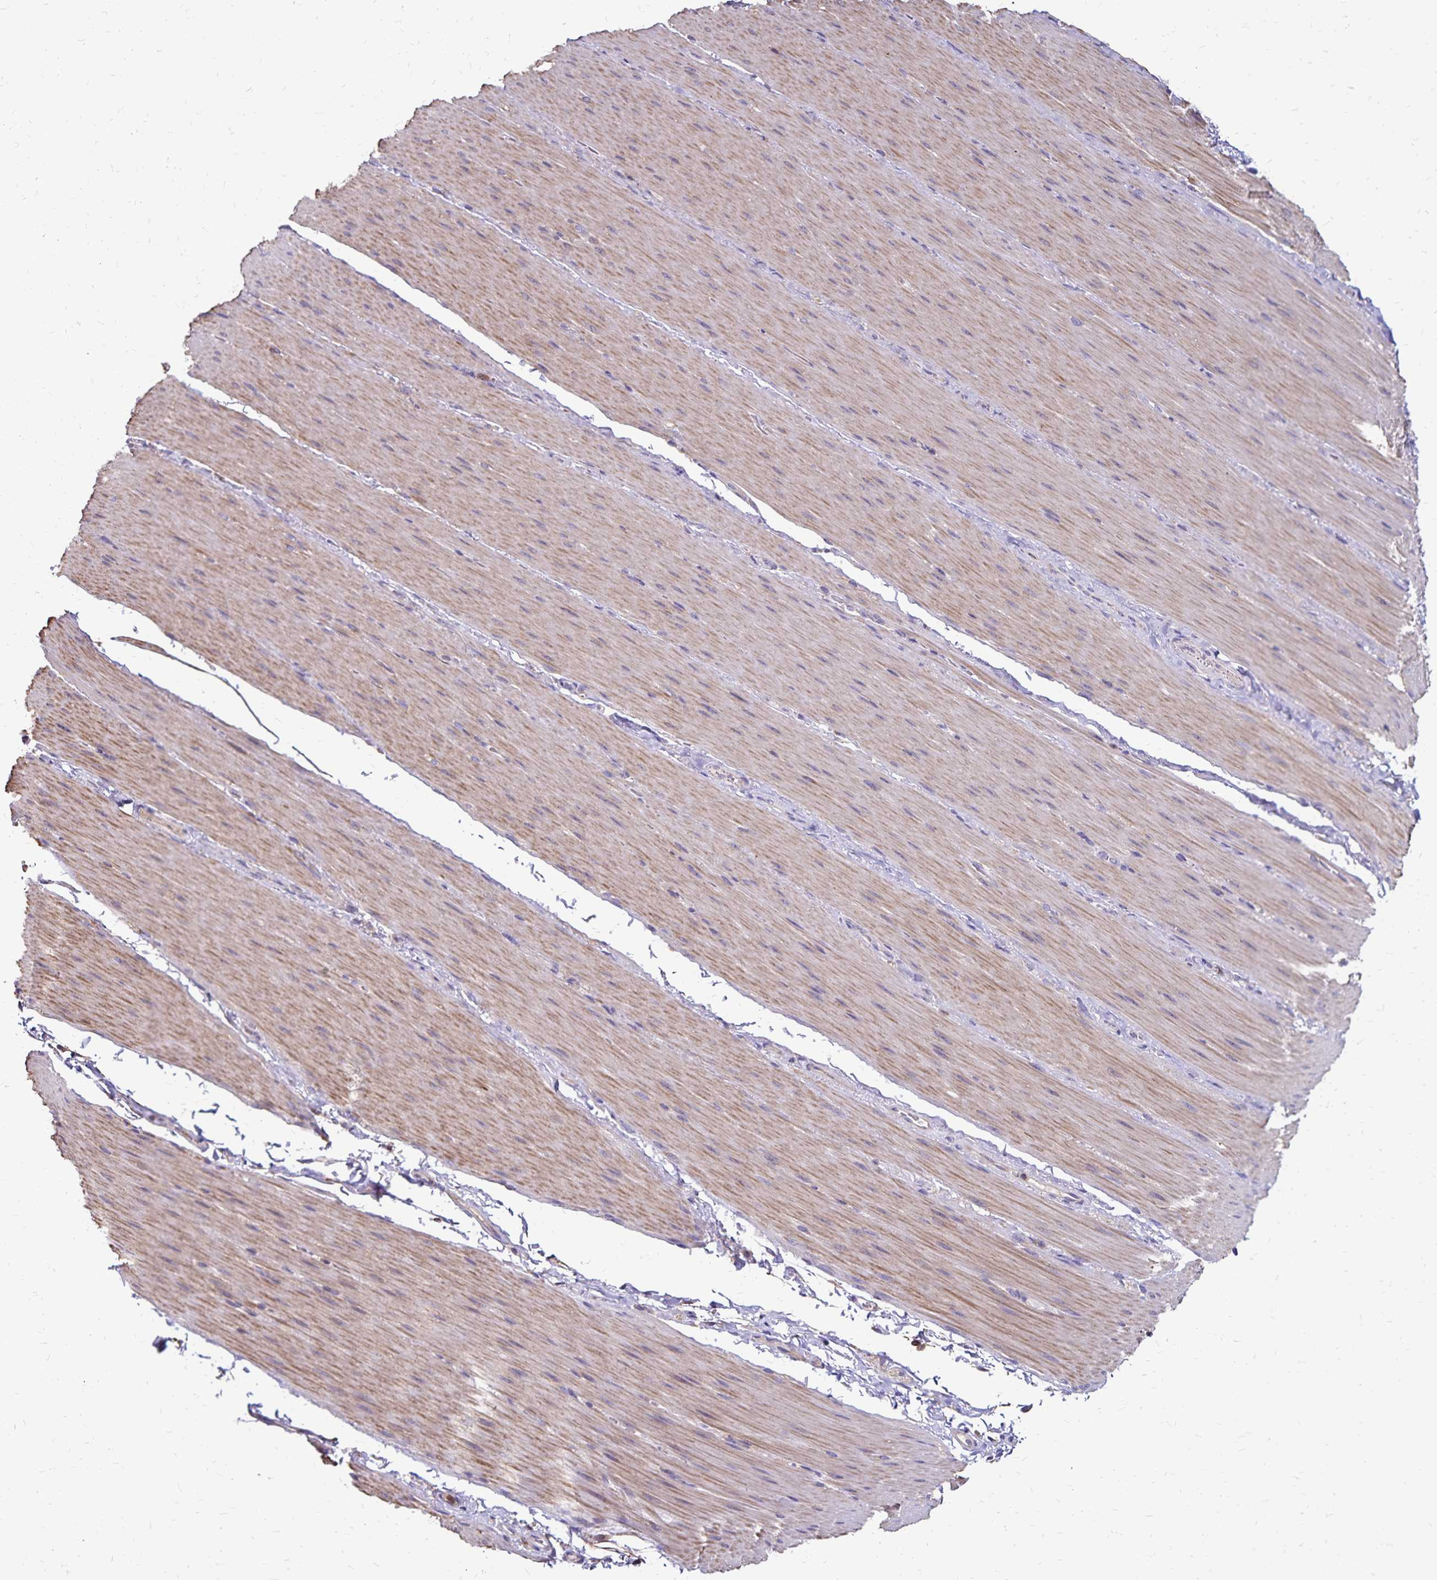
{"staining": {"intensity": "moderate", "quantity": "<25%", "location": "cytoplasmic/membranous"}, "tissue": "smooth muscle", "cell_type": "Smooth muscle cells", "image_type": "normal", "snomed": [{"axis": "morphology", "description": "Normal tissue, NOS"}, {"axis": "topography", "description": "Smooth muscle"}, {"axis": "topography", "description": "Colon"}], "caption": "The immunohistochemical stain labels moderate cytoplasmic/membranous staining in smooth muscle cells of benign smooth muscle.", "gene": "NAGPA", "patient": {"sex": "male", "age": 73}}